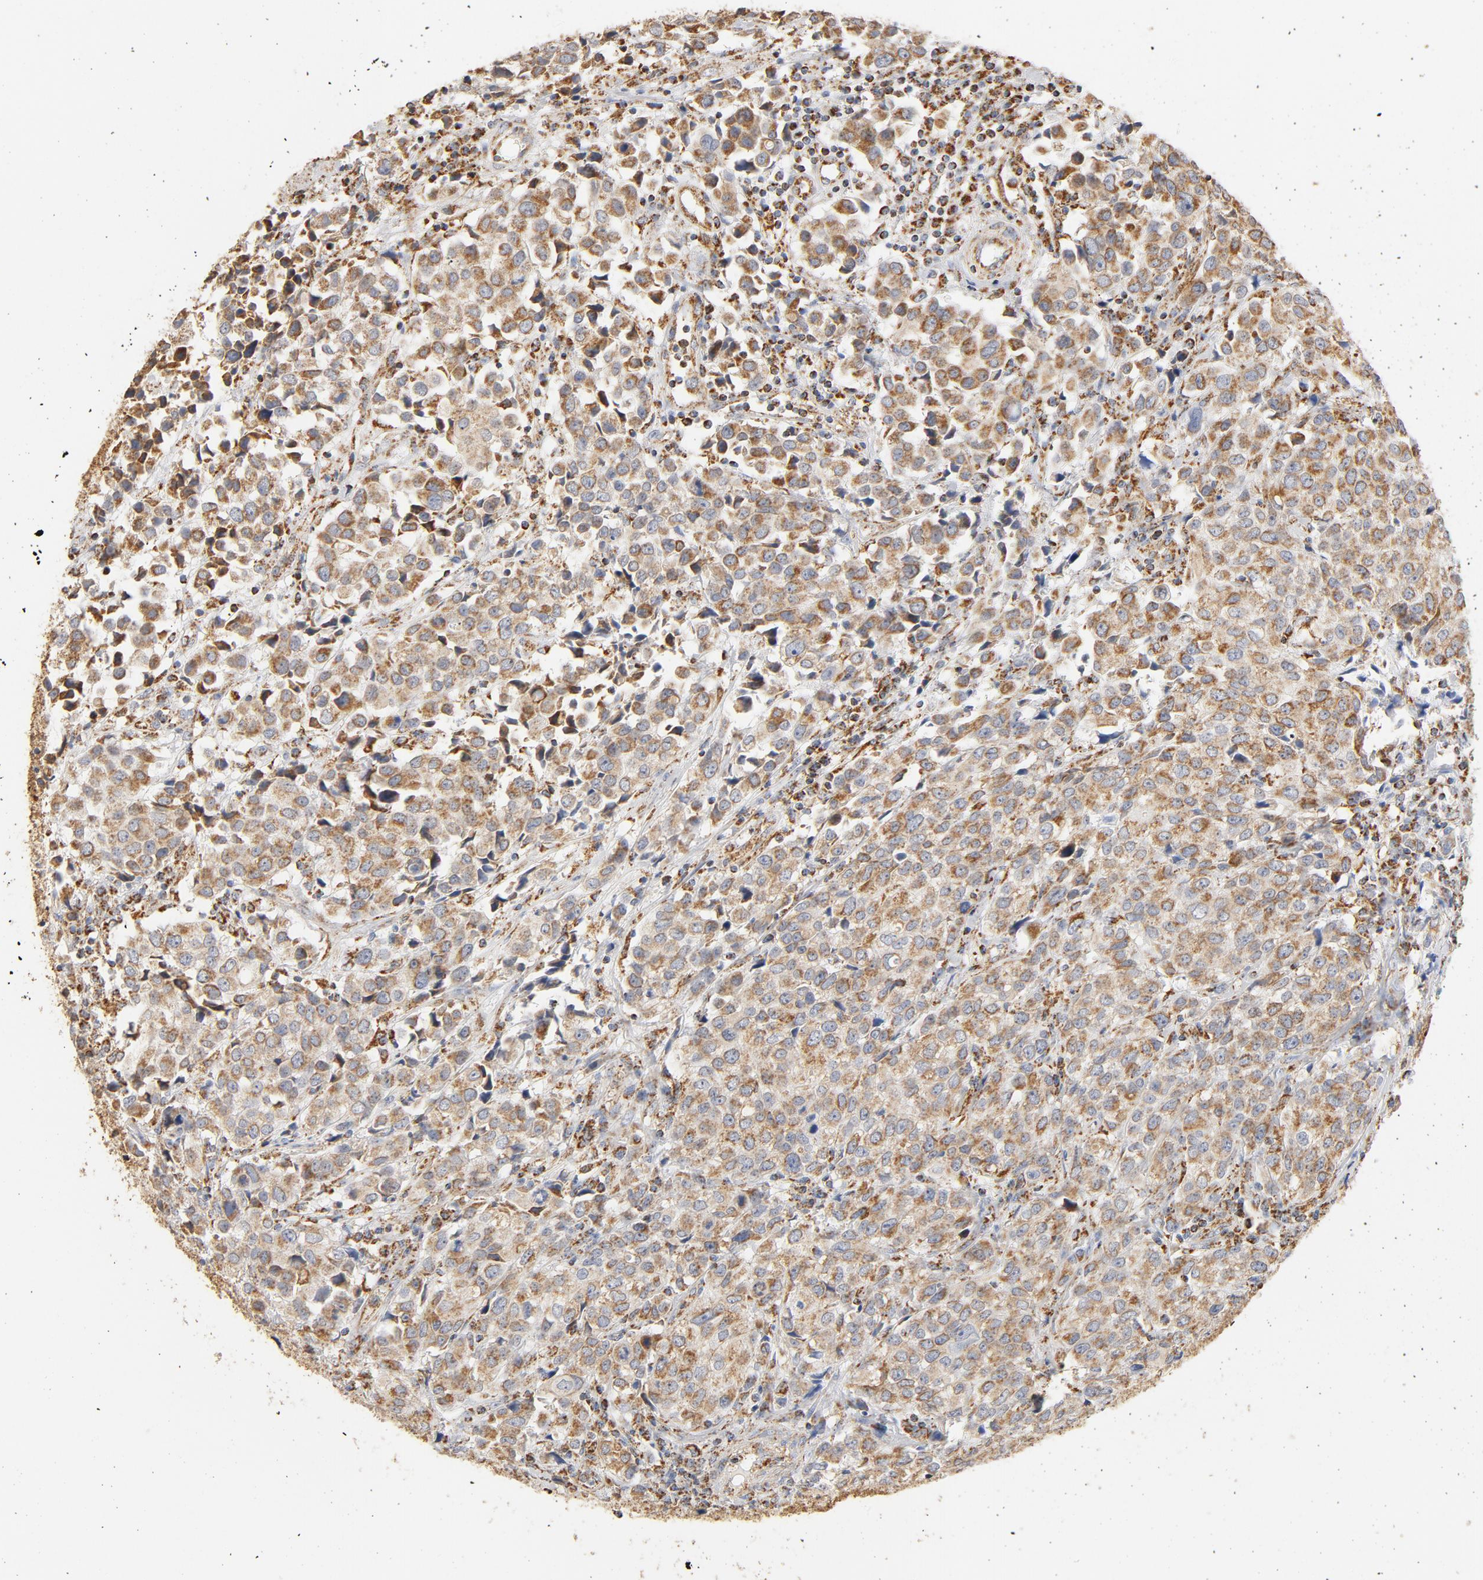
{"staining": {"intensity": "moderate", "quantity": ">75%", "location": "cytoplasmic/membranous"}, "tissue": "urothelial cancer", "cell_type": "Tumor cells", "image_type": "cancer", "snomed": [{"axis": "morphology", "description": "Urothelial carcinoma, High grade"}, {"axis": "topography", "description": "Urinary bladder"}], "caption": "Protein expression analysis of human urothelial carcinoma (high-grade) reveals moderate cytoplasmic/membranous expression in about >75% of tumor cells. The staining is performed using DAB brown chromogen to label protein expression. The nuclei are counter-stained blue using hematoxylin.", "gene": "COX4I1", "patient": {"sex": "female", "age": 75}}